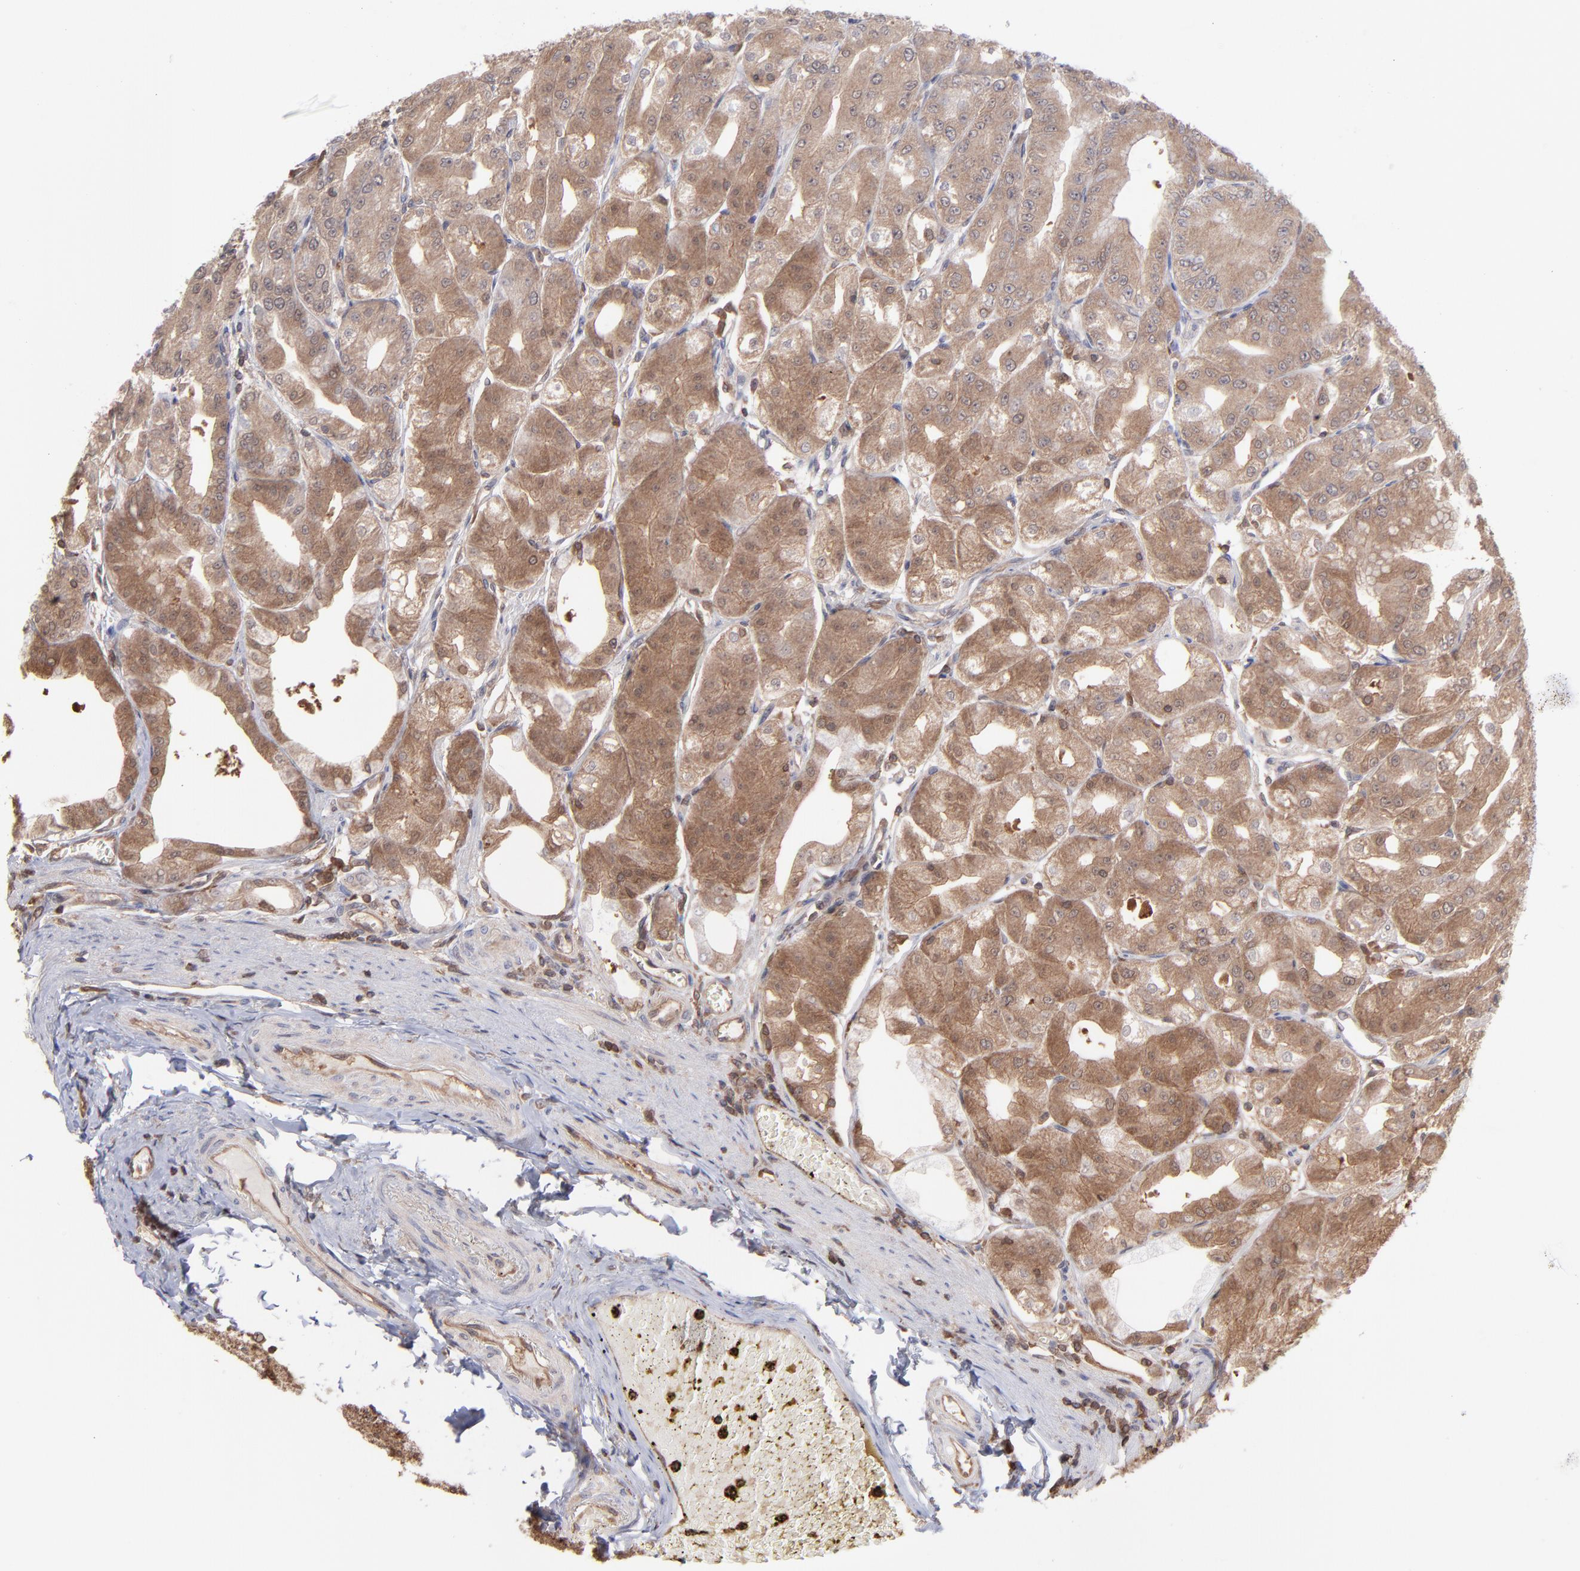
{"staining": {"intensity": "strong", "quantity": ">75%", "location": "cytoplasmic/membranous"}, "tissue": "stomach", "cell_type": "Glandular cells", "image_type": "normal", "snomed": [{"axis": "morphology", "description": "Normal tissue, NOS"}, {"axis": "topography", "description": "Stomach, lower"}], "caption": "Glandular cells exhibit high levels of strong cytoplasmic/membranous expression in approximately >75% of cells in normal stomach.", "gene": "MAP2K2", "patient": {"sex": "male", "age": 71}}